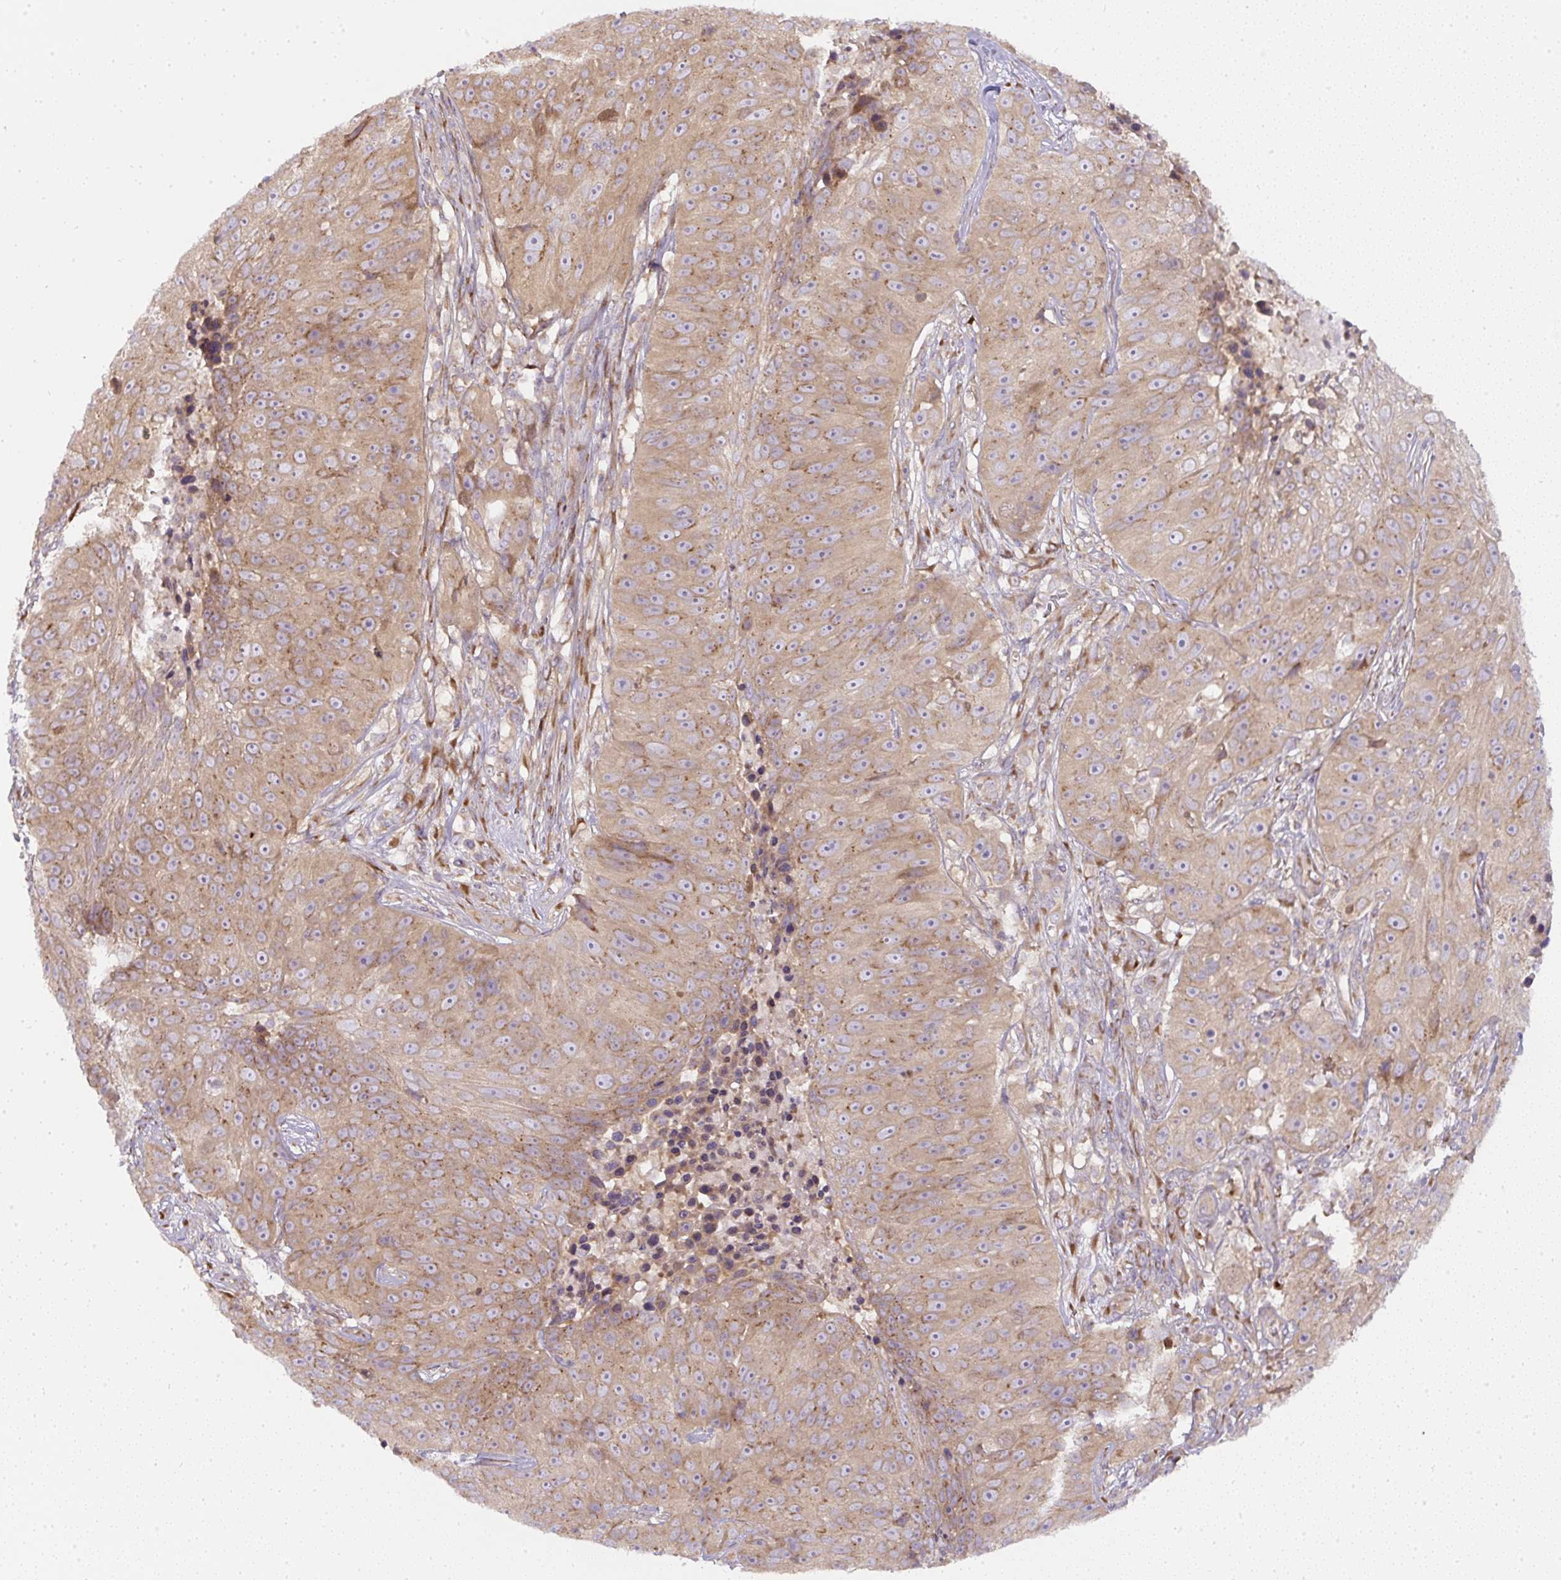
{"staining": {"intensity": "moderate", "quantity": ">75%", "location": "cytoplasmic/membranous"}, "tissue": "skin cancer", "cell_type": "Tumor cells", "image_type": "cancer", "snomed": [{"axis": "morphology", "description": "Squamous cell carcinoma, NOS"}, {"axis": "topography", "description": "Skin"}], "caption": "This is an image of immunohistochemistry staining of squamous cell carcinoma (skin), which shows moderate positivity in the cytoplasmic/membranous of tumor cells.", "gene": "MLX", "patient": {"sex": "female", "age": 87}}